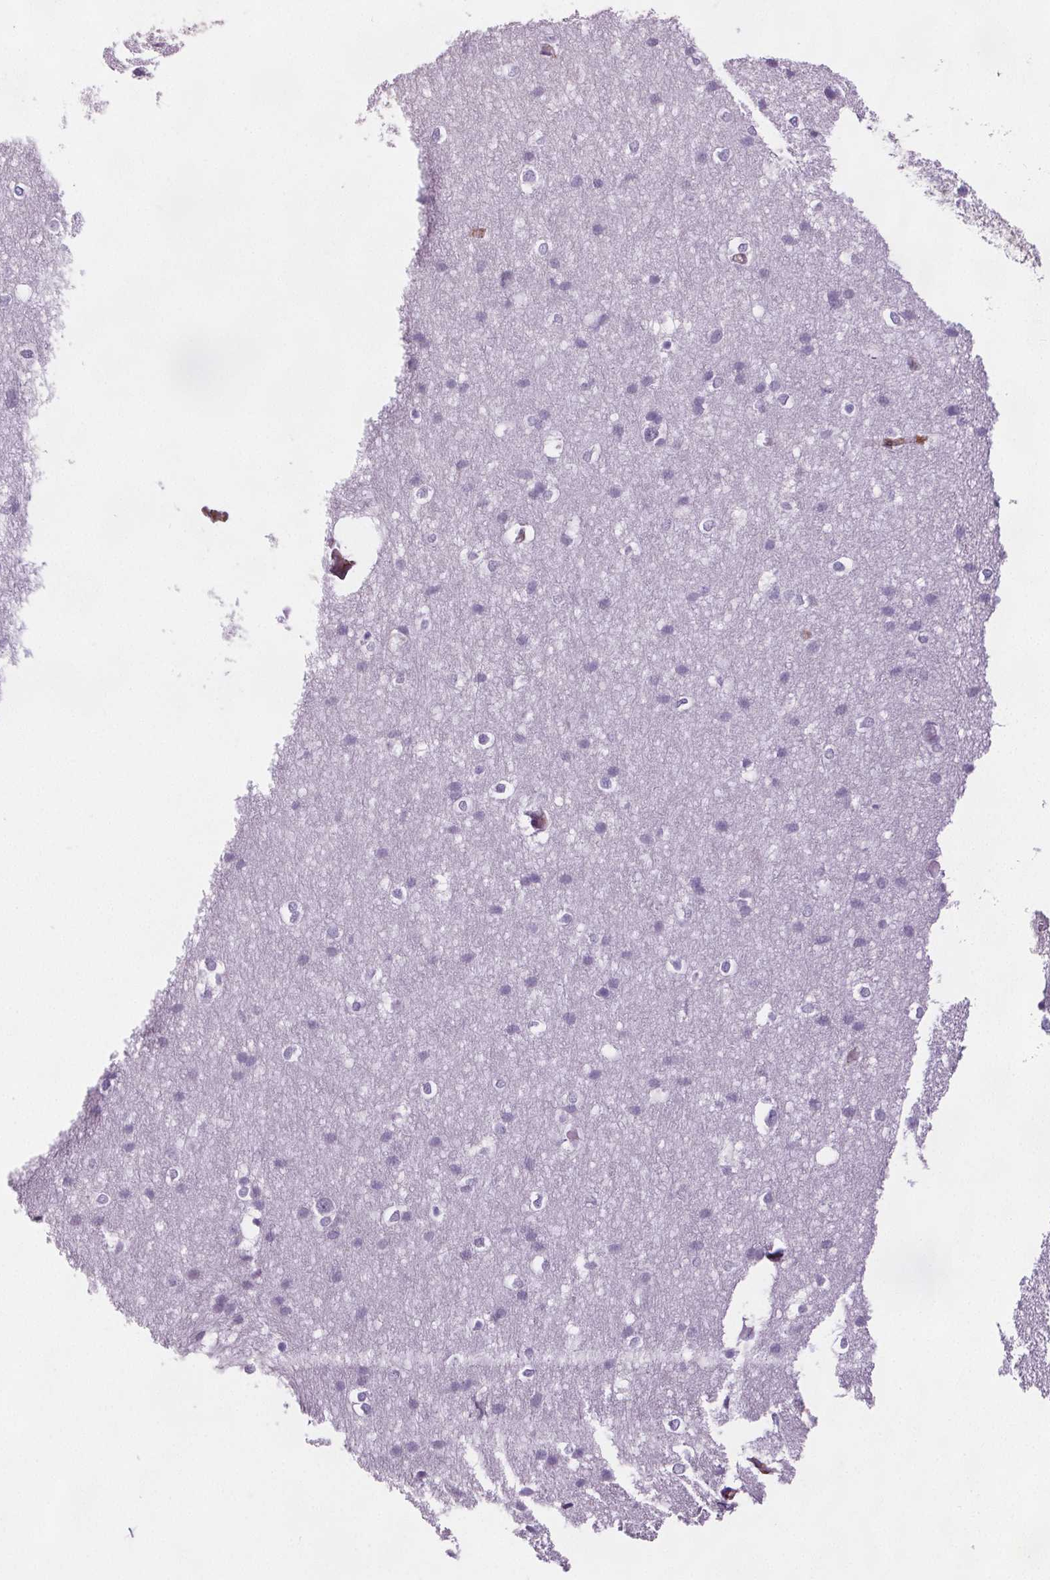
{"staining": {"intensity": "negative", "quantity": "none", "location": "none"}, "tissue": "cerebral cortex", "cell_type": "Endothelial cells", "image_type": "normal", "snomed": [{"axis": "morphology", "description": "Normal tissue, NOS"}, {"axis": "topography", "description": "Cerebral cortex"}], "caption": "Immunohistochemical staining of unremarkable cerebral cortex displays no significant positivity in endothelial cells.", "gene": "CD5L", "patient": {"sex": "male", "age": 37}}